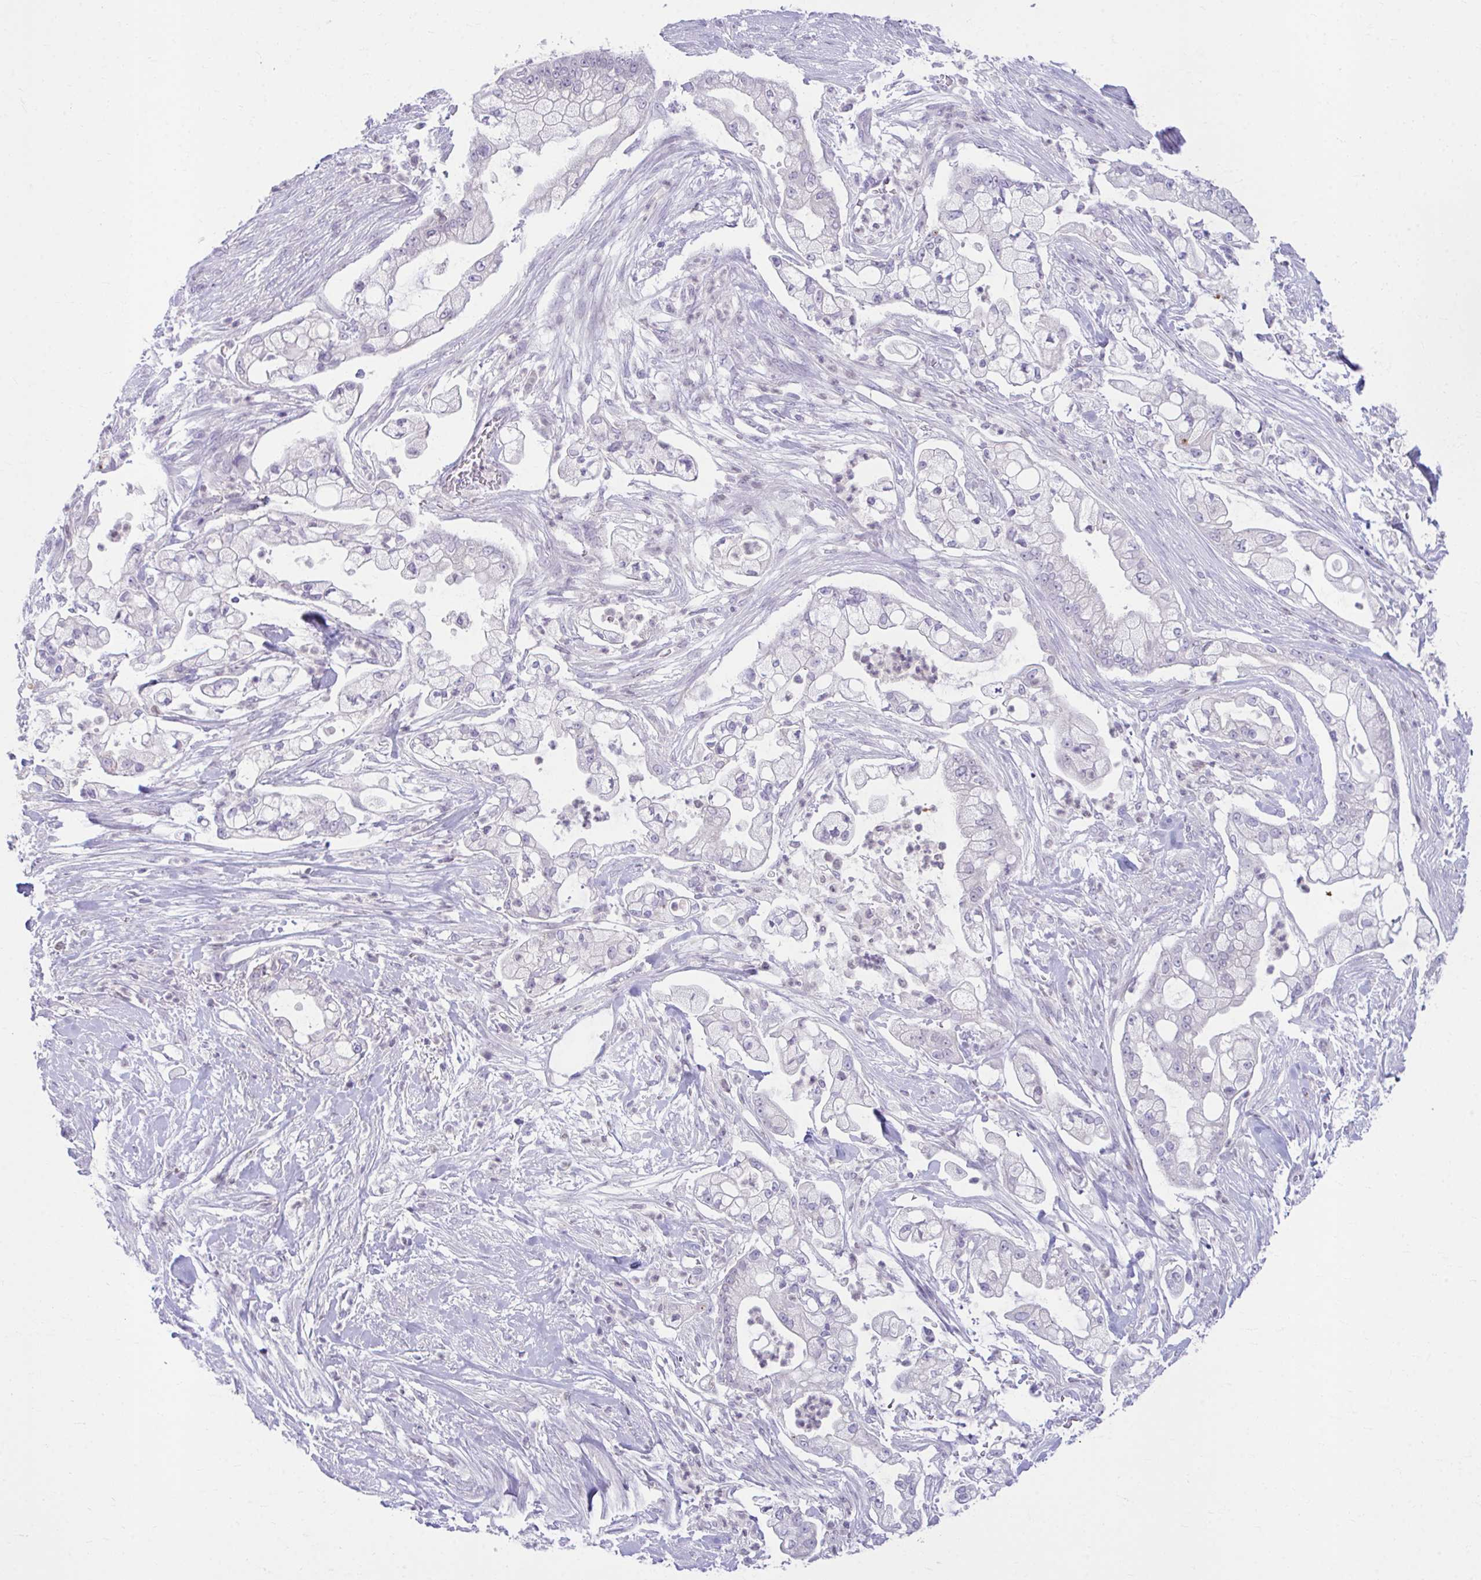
{"staining": {"intensity": "negative", "quantity": "none", "location": "none"}, "tissue": "pancreatic cancer", "cell_type": "Tumor cells", "image_type": "cancer", "snomed": [{"axis": "morphology", "description": "Adenocarcinoma, NOS"}, {"axis": "topography", "description": "Pancreas"}], "caption": "Immunohistochemistry (IHC) of human pancreatic cancer (adenocarcinoma) shows no staining in tumor cells.", "gene": "OR7A5", "patient": {"sex": "female", "age": 69}}